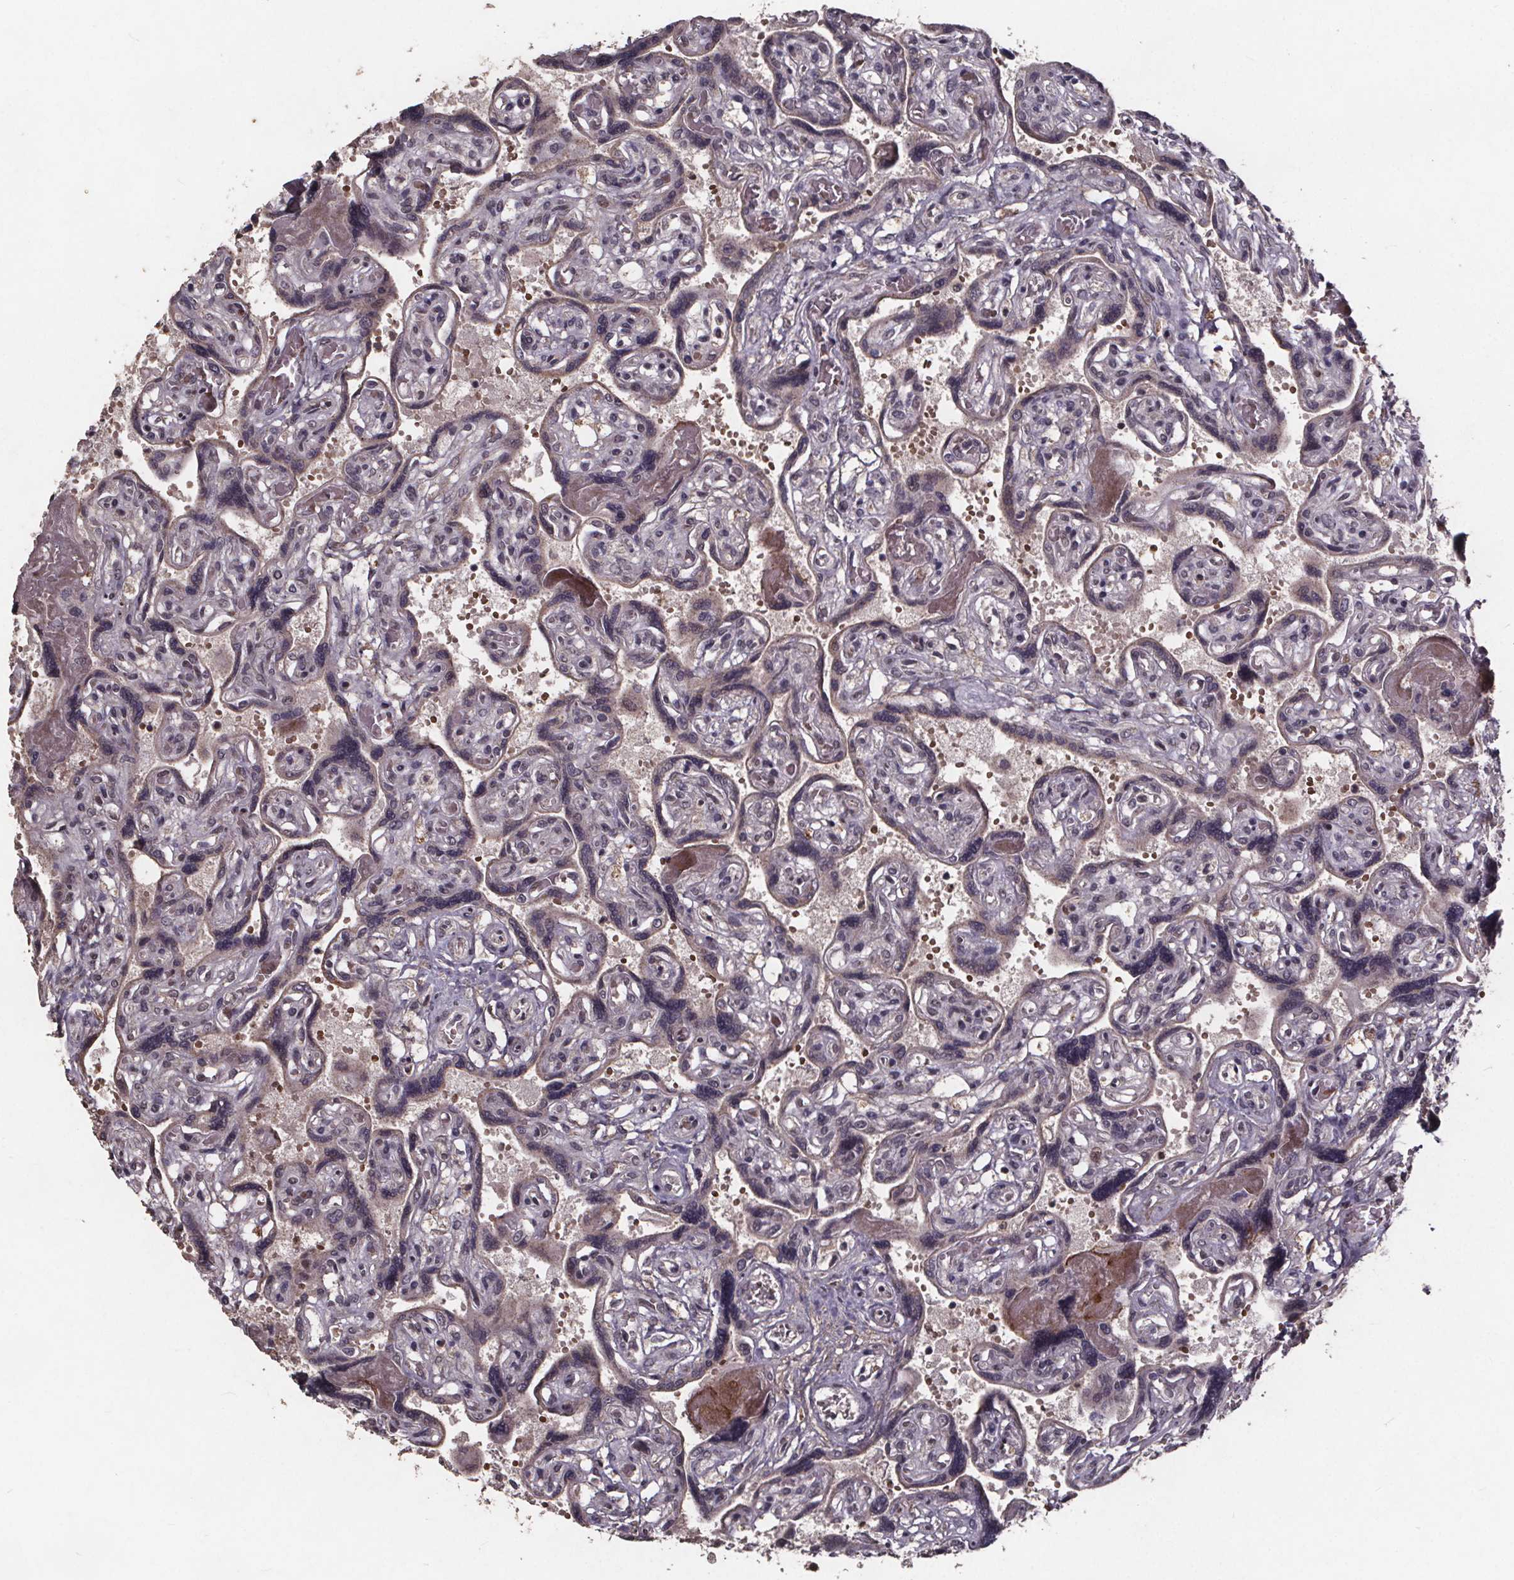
{"staining": {"intensity": "weak", "quantity": "25%-75%", "location": "cytoplasmic/membranous,nuclear"}, "tissue": "placenta", "cell_type": "Decidual cells", "image_type": "normal", "snomed": [{"axis": "morphology", "description": "Normal tissue, NOS"}, {"axis": "topography", "description": "Placenta"}], "caption": "Immunohistochemistry (IHC) micrograph of benign placenta: placenta stained using immunohistochemistry demonstrates low levels of weak protein expression localized specifically in the cytoplasmic/membranous,nuclear of decidual cells, appearing as a cytoplasmic/membranous,nuclear brown color.", "gene": "GPX3", "patient": {"sex": "female", "age": 32}}